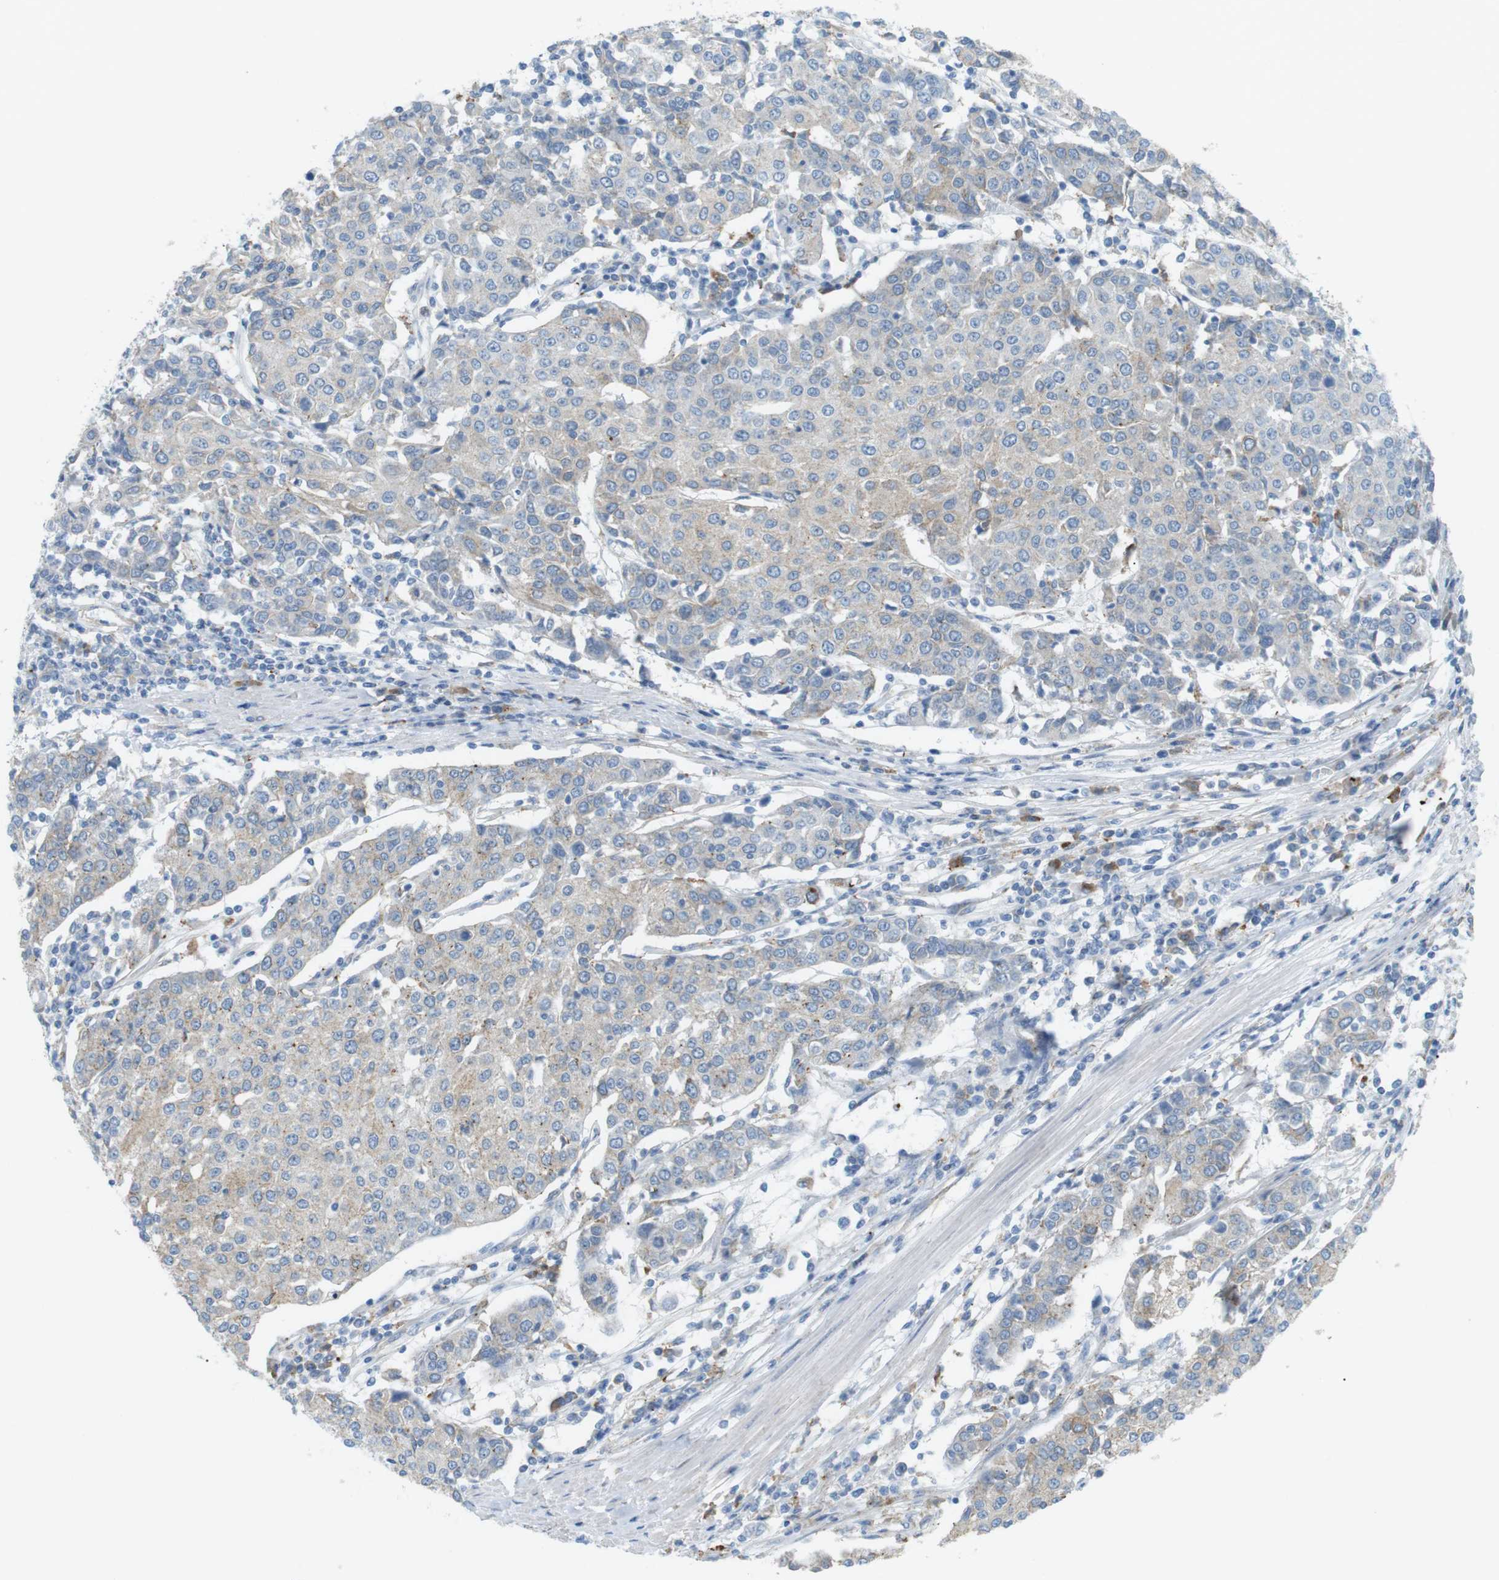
{"staining": {"intensity": "weak", "quantity": "<25%", "location": "cytoplasmic/membranous"}, "tissue": "urothelial cancer", "cell_type": "Tumor cells", "image_type": "cancer", "snomed": [{"axis": "morphology", "description": "Urothelial carcinoma, High grade"}, {"axis": "topography", "description": "Urinary bladder"}], "caption": "Immunohistochemistry image of high-grade urothelial carcinoma stained for a protein (brown), which displays no staining in tumor cells. (DAB (3,3'-diaminobenzidine) immunohistochemistry with hematoxylin counter stain).", "gene": "VAMP1", "patient": {"sex": "female", "age": 85}}